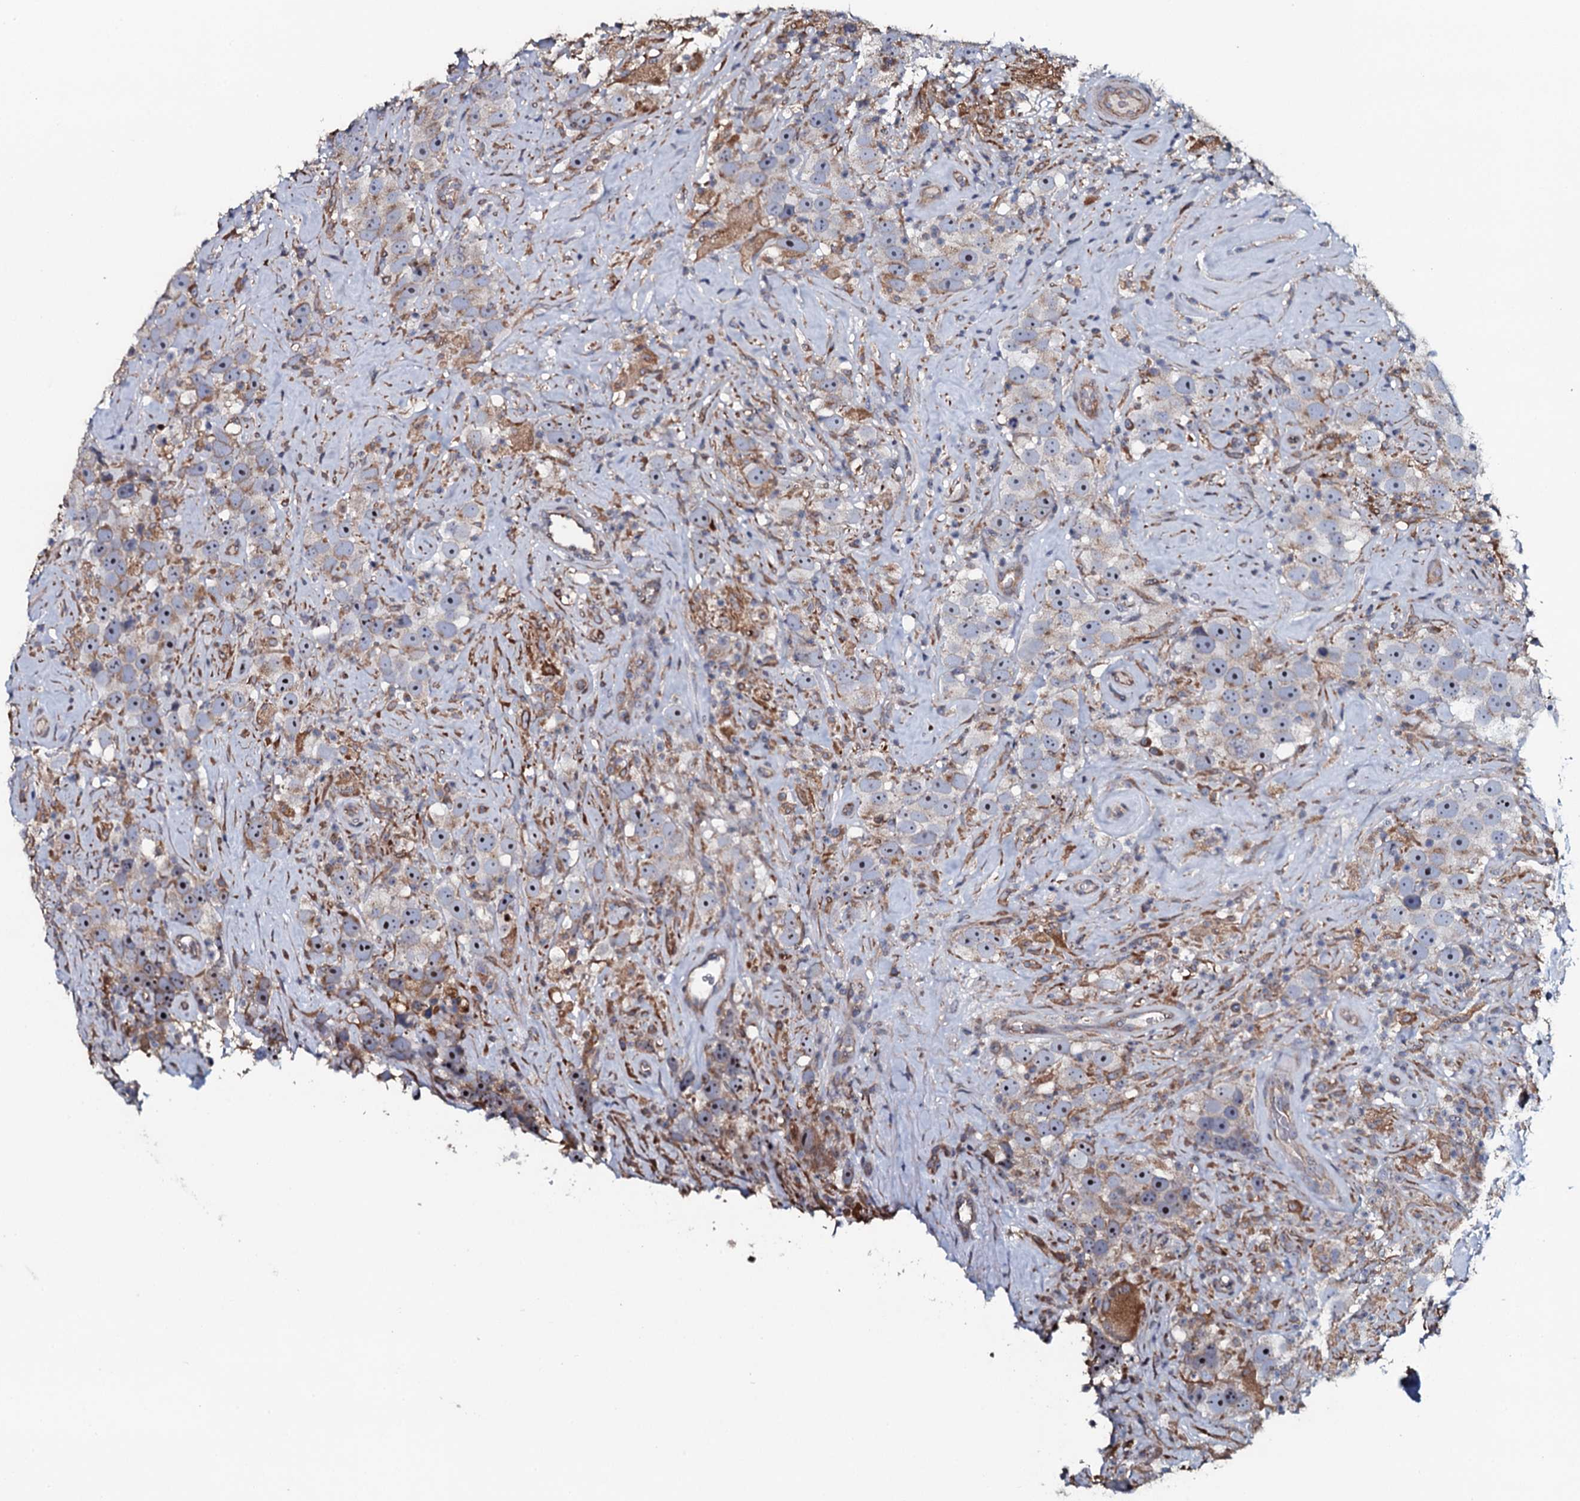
{"staining": {"intensity": "negative", "quantity": "none", "location": "none"}, "tissue": "testis cancer", "cell_type": "Tumor cells", "image_type": "cancer", "snomed": [{"axis": "morphology", "description": "Seminoma, NOS"}, {"axis": "topography", "description": "Testis"}], "caption": "A high-resolution image shows immunohistochemistry (IHC) staining of testis cancer (seminoma), which shows no significant staining in tumor cells.", "gene": "TMEM151A", "patient": {"sex": "male", "age": 49}}